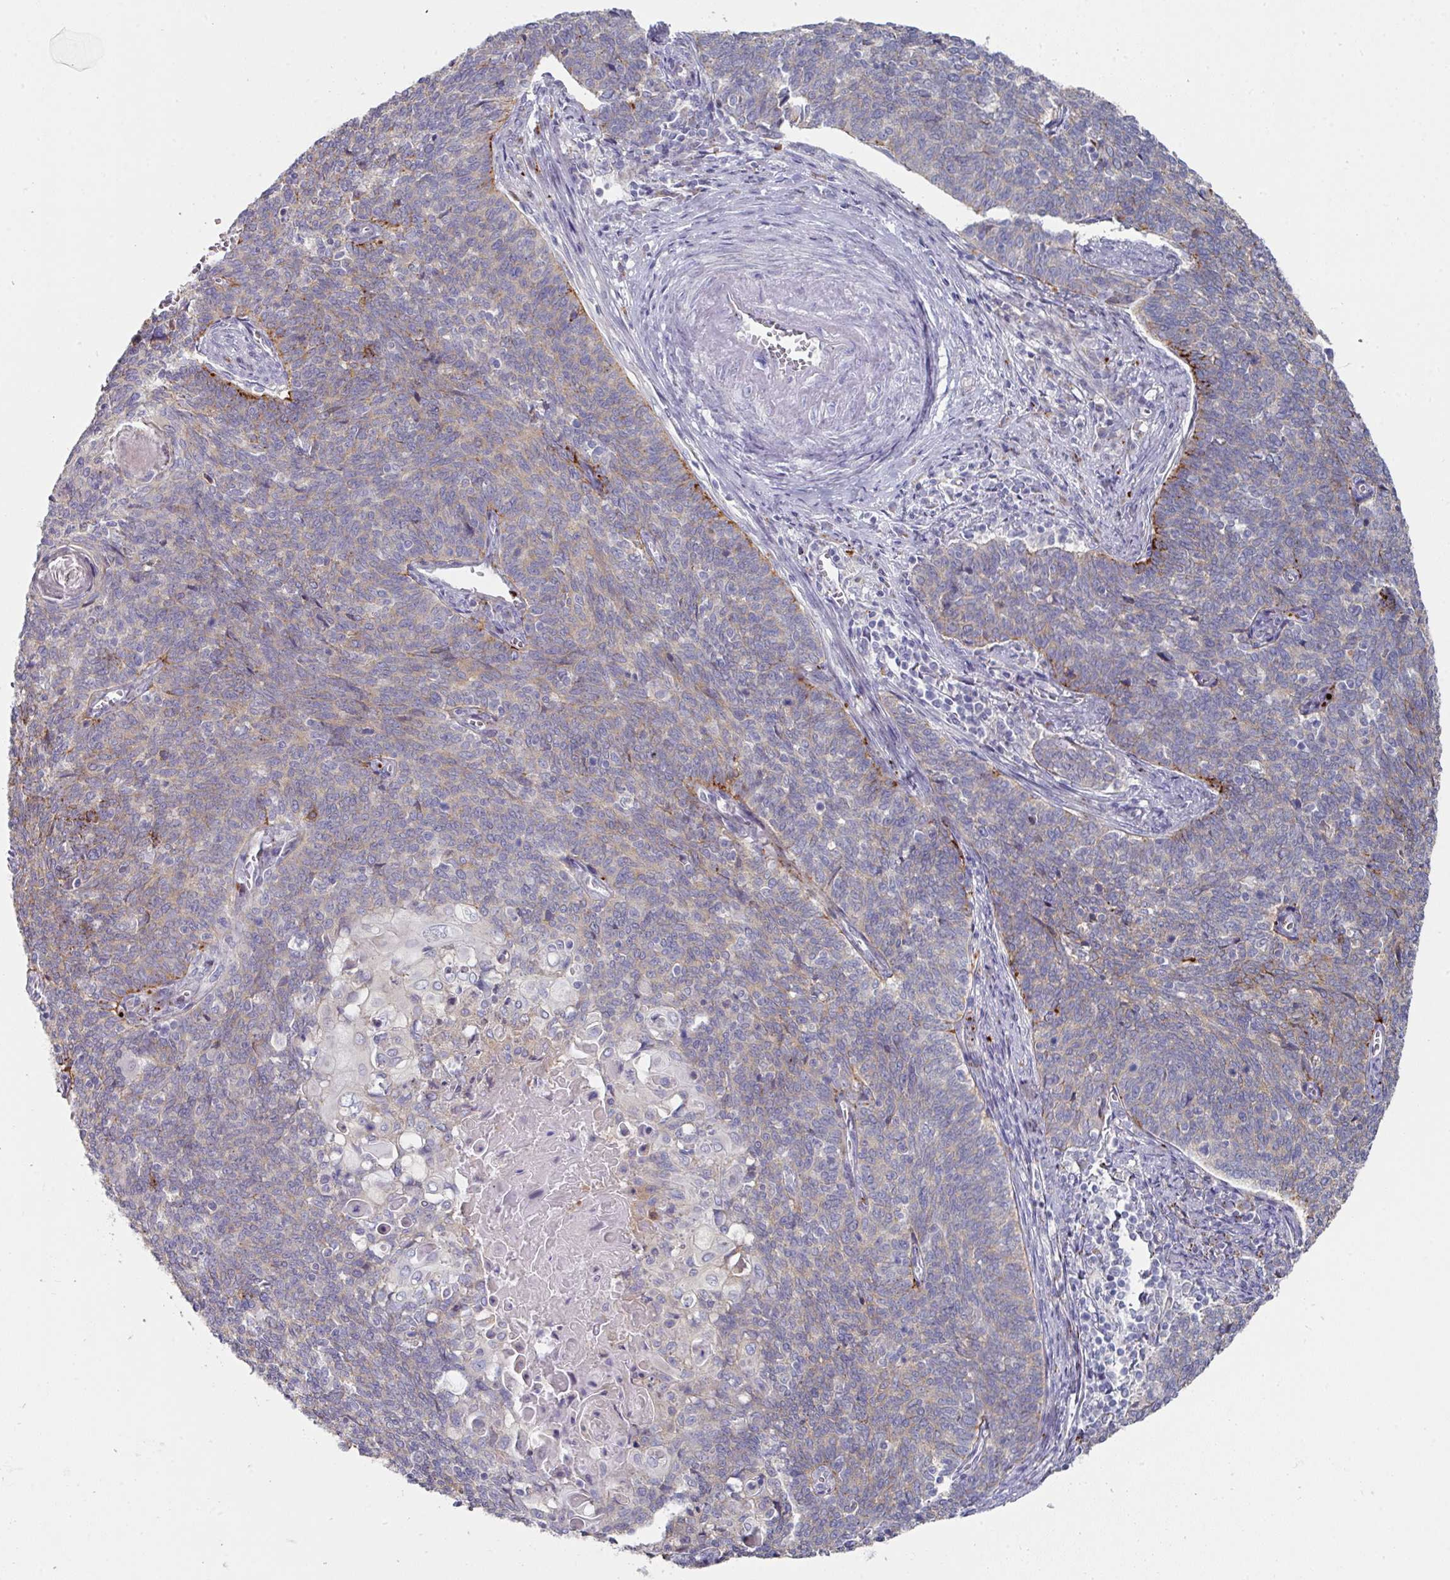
{"staining": {"intensity": "moderate", "quantity": "<25%", "location": "cytoplasmic/membranous"}, "tissue": "cervical cancer", "cell_type": "Tumor cells", "image_type": "cancer", "snomed": [{"axis": "morphology", "description": "Squamous cell carcinoma, NOS"}, {"axis": "topography", "description": "Cervix"}], "caption": "Approximately <25% of tumor cells in squamous cell carcinoma (cervical) show moderate cytoplasmic/membranous protein staining as visualized by brown immunohistochemical staining.", "gene": "NT5C1A", "patient": {"sex": "female", "age": 39}}